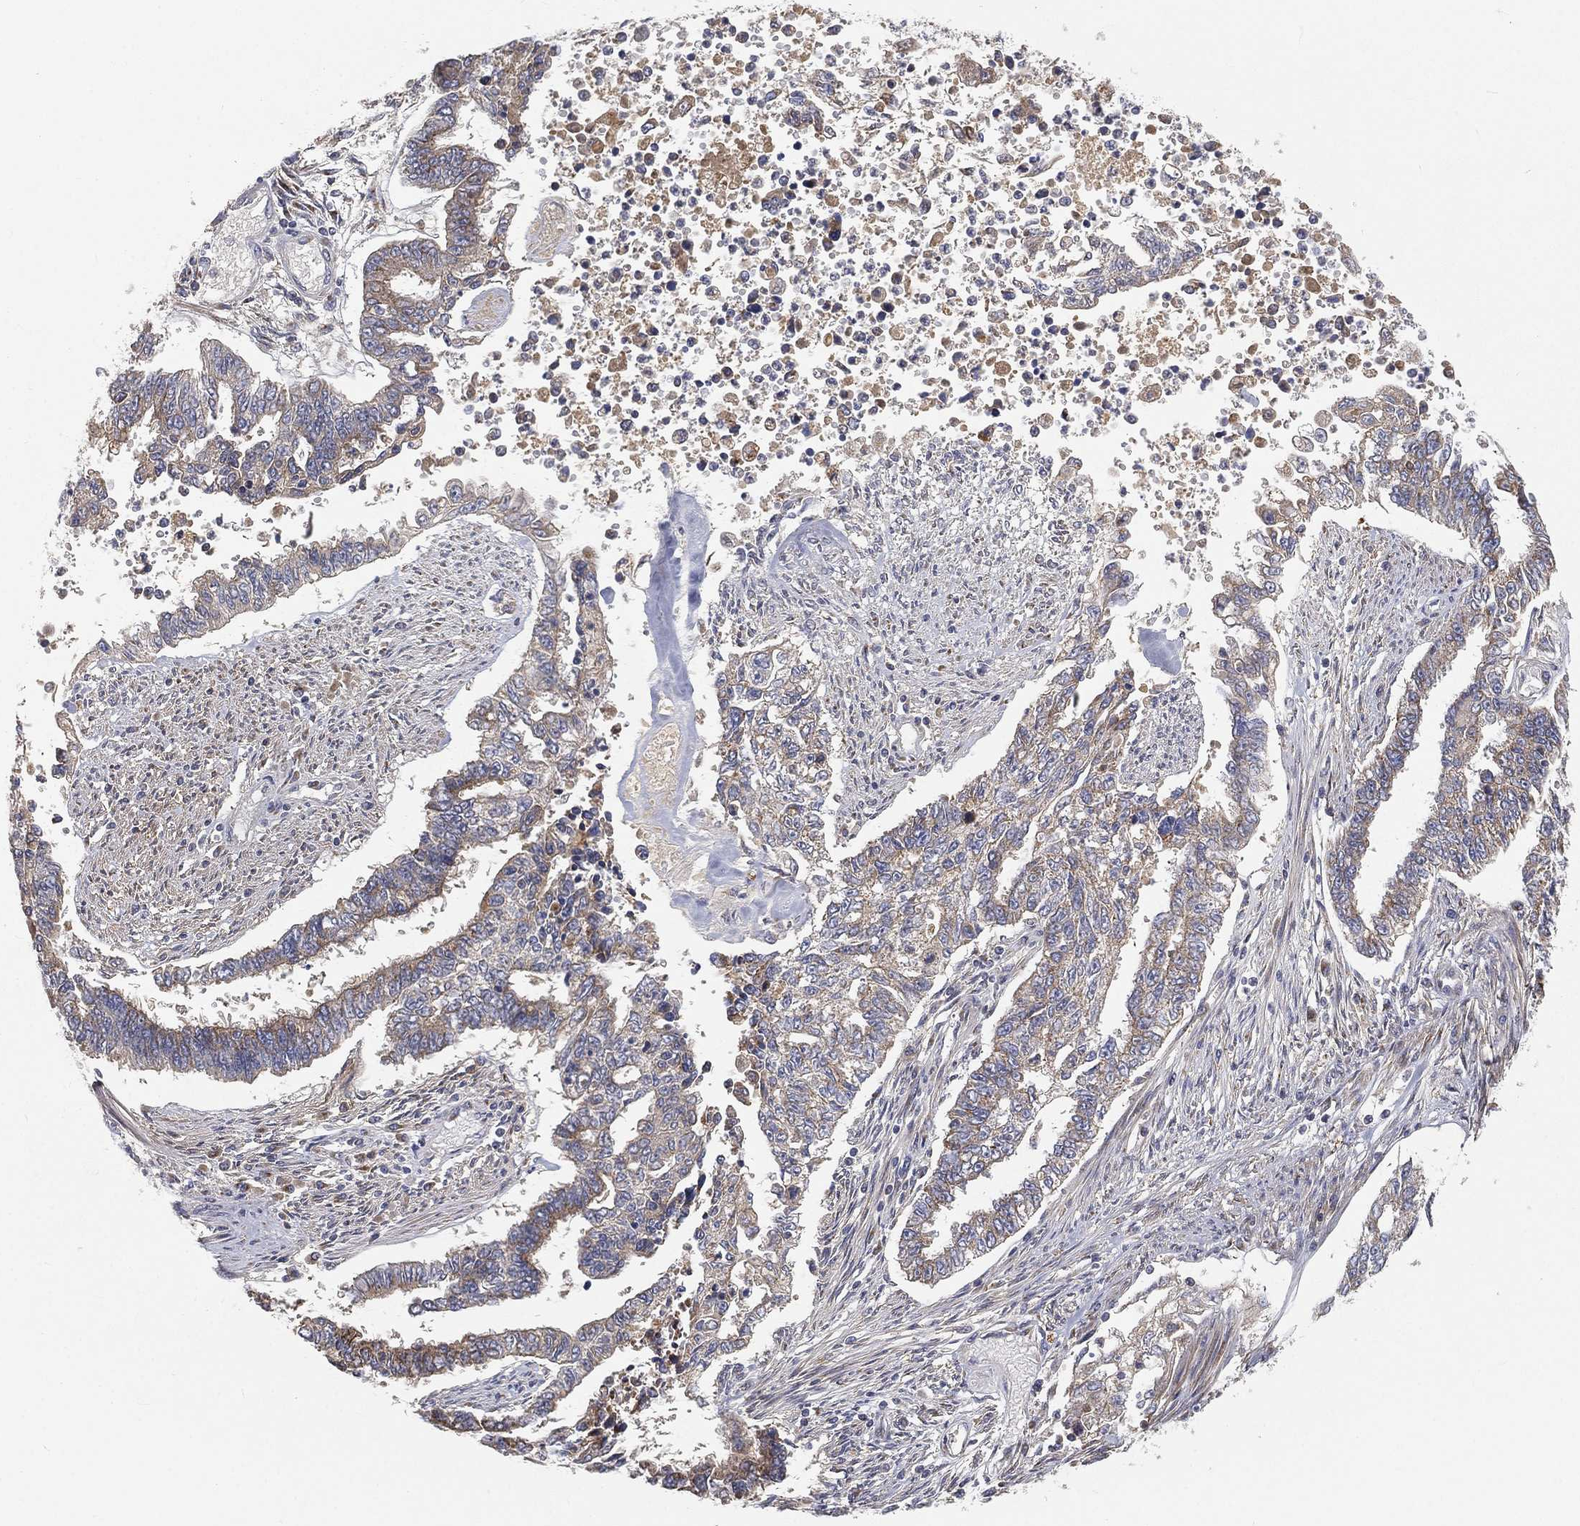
{"staining": {"intensity": "strong", "quantity": "<25%", "location": "cytoplasmic/membranous"}, "tissue": "endometrial cancer", "cell_type": "Tumor cells", "image_type": "cancer", "snomed": [{"axis": "morphology", "description": "Adenocarcinoma, NOS"}, {"axis": "topography", "description": "Uterus"}], "caption": "A brown stain shows strong cytoplasmic/membranous expression of a protein in endometrial cancer tumor cells.", "gene": "CTSL", "patient": {"sex": "female", "age": 59}}